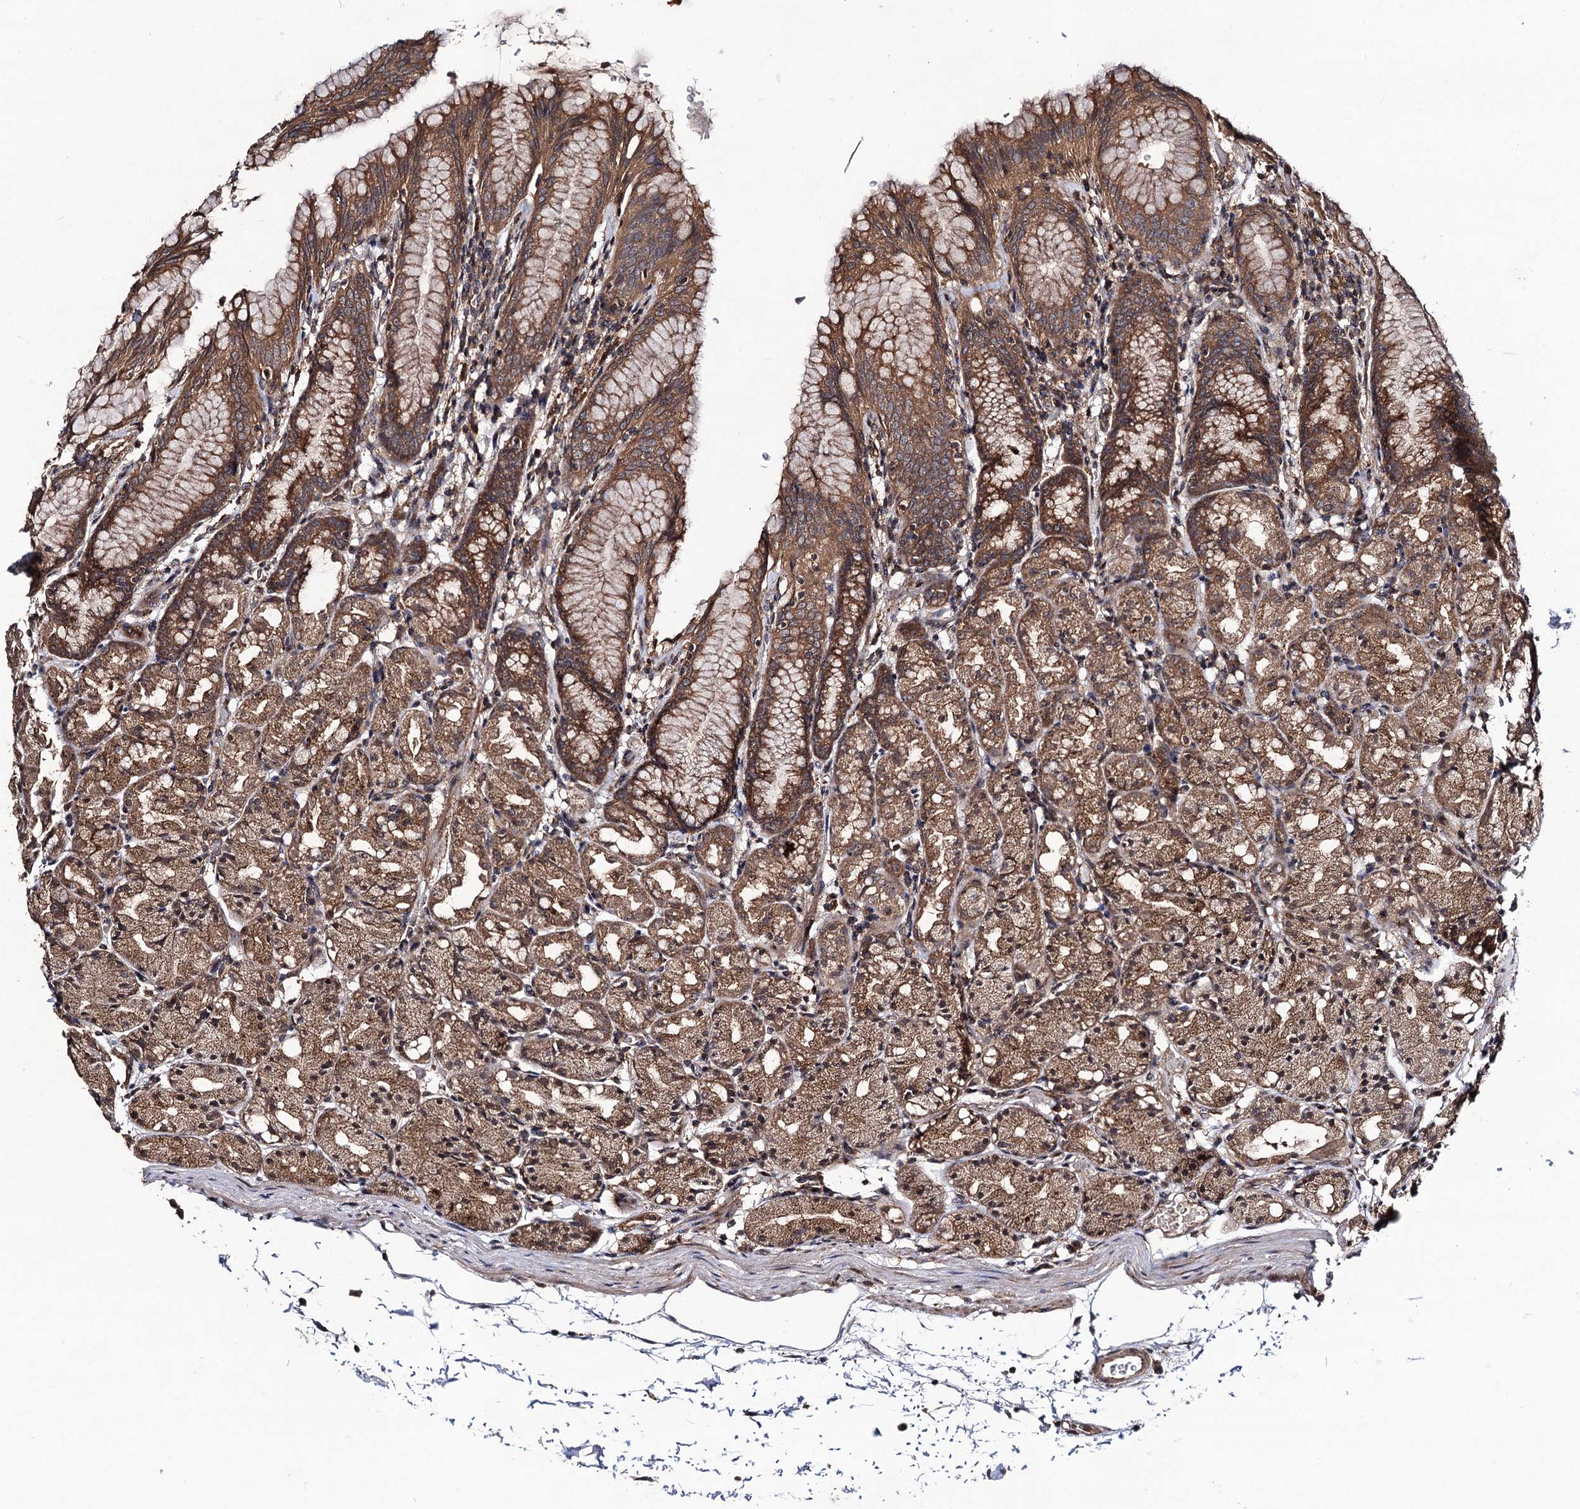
{"staining": {"intensity": "moderate", "quantity": ">75%", "location": "cytoplasmic/membranous,nuclear"}, "tissue": "stomach", "cell_type": "Glandular cells", "image_type": "normal", "snomed": [{"axis": "morphology", "description": "Normal tissue, NOS"}, {"axis": "topography", "description": "Stomach, upper"}], "caption": "Protein staining shows moderate cytoplasmic/membranous,nuclear positivity in about >75% of glandular cells in benign stomach. Immunohistochemistry stains the protein of interest in brown and the nuclei are stained blue.", "gene": "KXD1", "patient": {"sex": "male", "age": 48}}